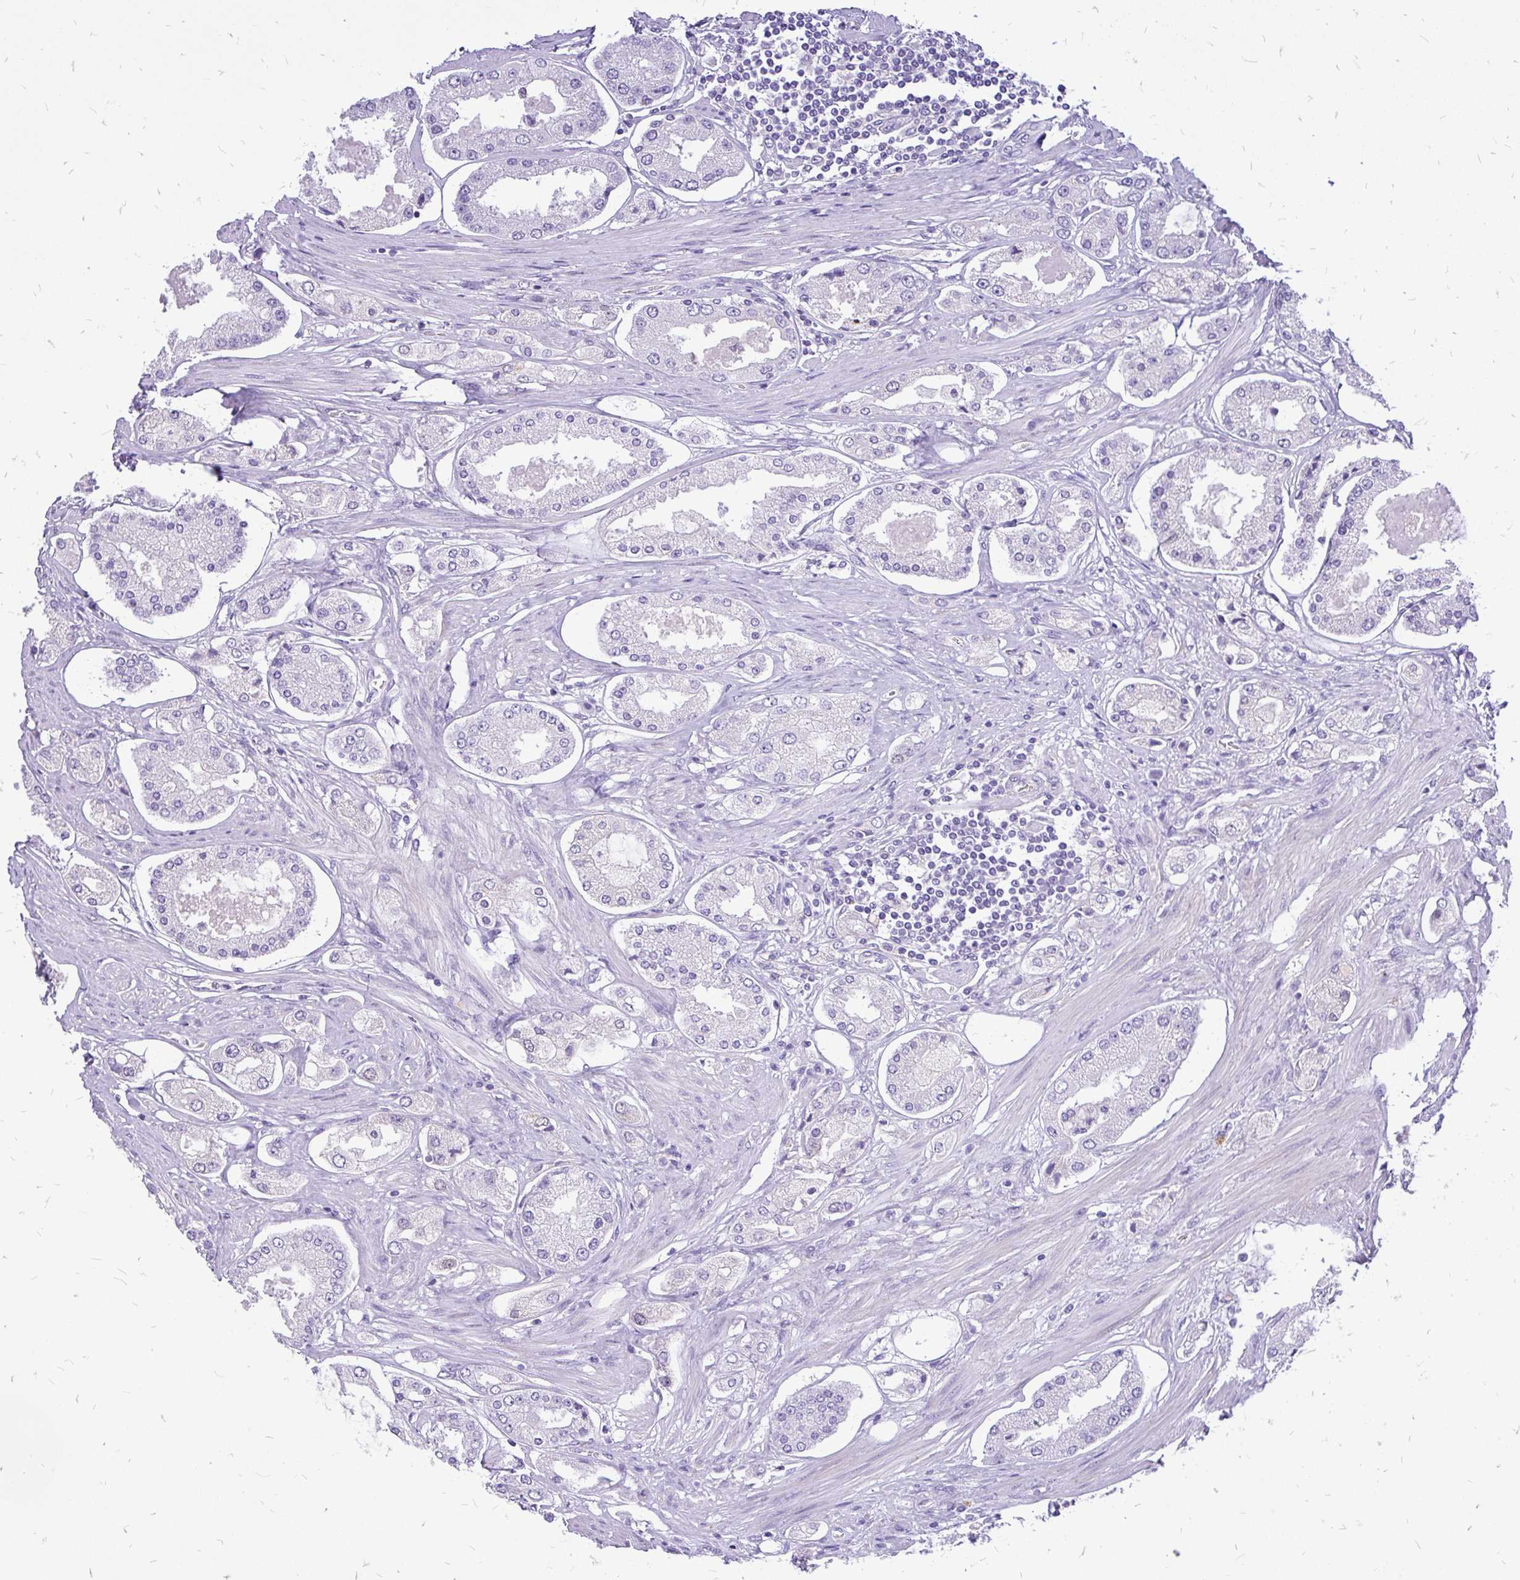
{"staining": {"intensity": "negative", "quantity": "none", "location": "none"}, "tissue": "prostate cancer", "cell_type": "Tumor cells", "image_type": "cancer", "snomed": [{"axis": "morphology", "description": "Adenocarcinoma, High grade"}, {"axis": "topography", "description": "Prostate"}], "caption": "Immunohistochemical staining of human prostate cancer shows no significant staining in tumor cells. Brightfield microscopy of IHC stained with DAB (brown) and hematoxylin (blue), captured at high magnification.", "gene": "MAP1LC3A", "patient": {"sex": "male", "age": 69}}